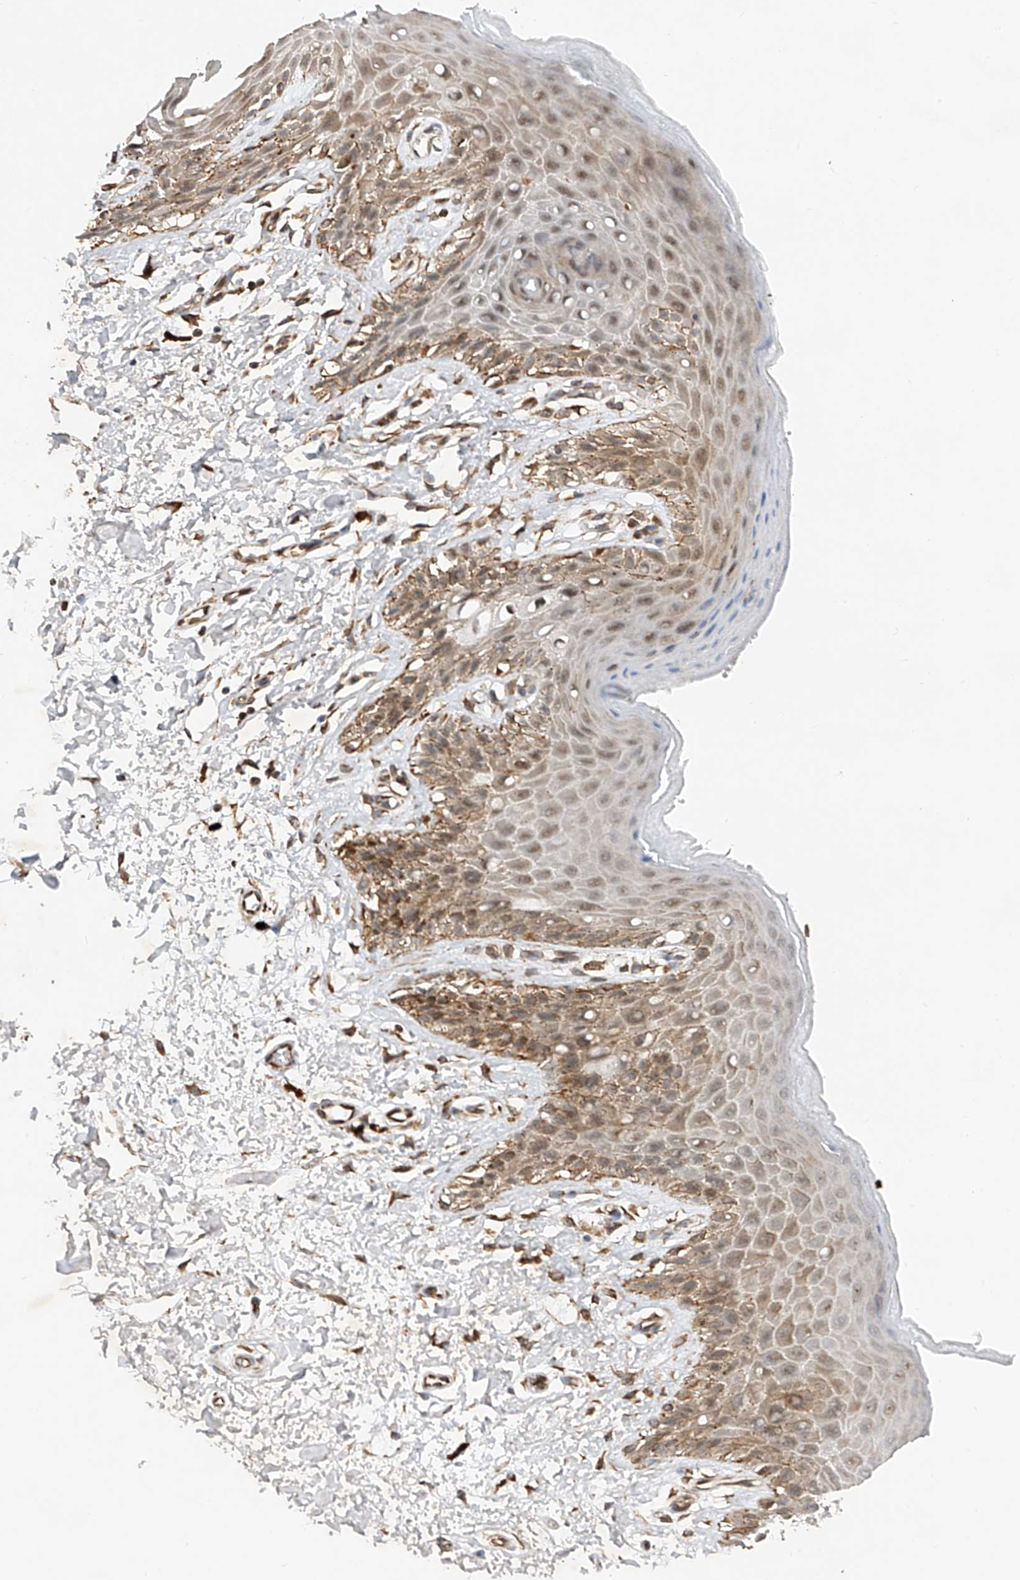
{"staining": {"intensity": "moderate", "quantity": "<25%", "location": "cytoplasmic/membranous,nuclear"}, "tissue": "skin", "cell_type": "Epidermal cells", "image_type": "normal", "snomed": [{"axis": "morphology", "description": "Normal tissue, NOS"}, {"axis": "topography", "description": "Anal"}], "caption": "Moderate cytoplasmic/membranous,nuclear positivity is appreciated in about <25% of epidermal cells in unremarkable skin. (DAB (3,3'-diaminobenzidine) IHC with brightfield microscopy, high magnification).", "gene": "AMD1", "patient": {"sex": "male", "age": 44}}